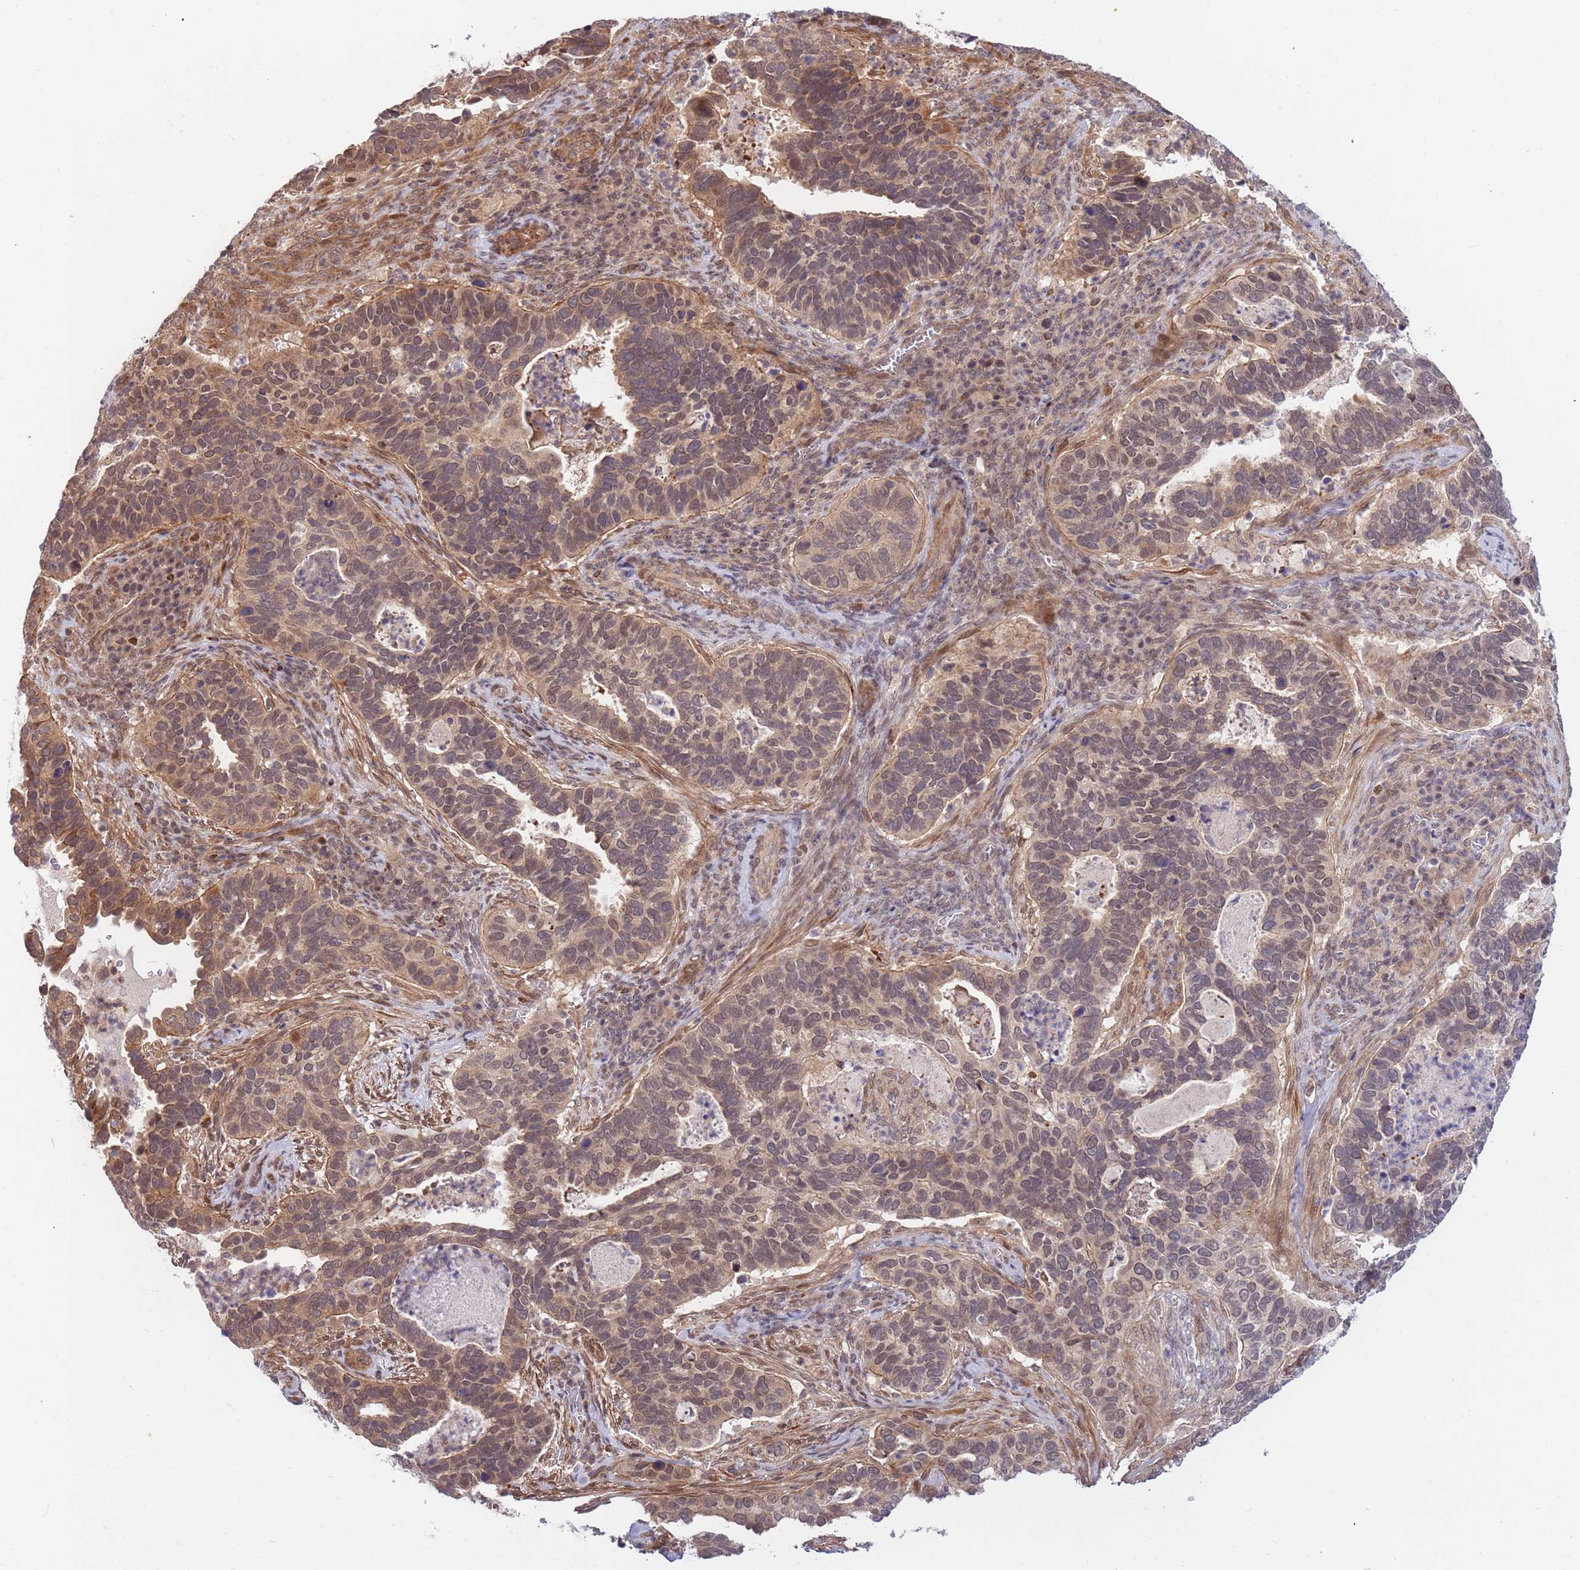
{"staining": {"intensity": "weak", "quantity": "<25%", "location": "cytoplasmic/membranous"}, "tissue": "cervical cancer", "cell_type": "Tumor cells", "image_type": "cancer", "snomed": [{"axis": "morphology", "description": "Squamous cell carcinoma, NOS"}, {"axis": "topography", "description": "Cervix"}], "caption": "An immunohistochemistry photomicrograph of squamous cell carcinoma (cervical) is shown. There is no staining in tumor cells of squamous cell carcinoma (cervical).", "gene": "HAUS3", "patient": {"sex": "female", "age": 38}}